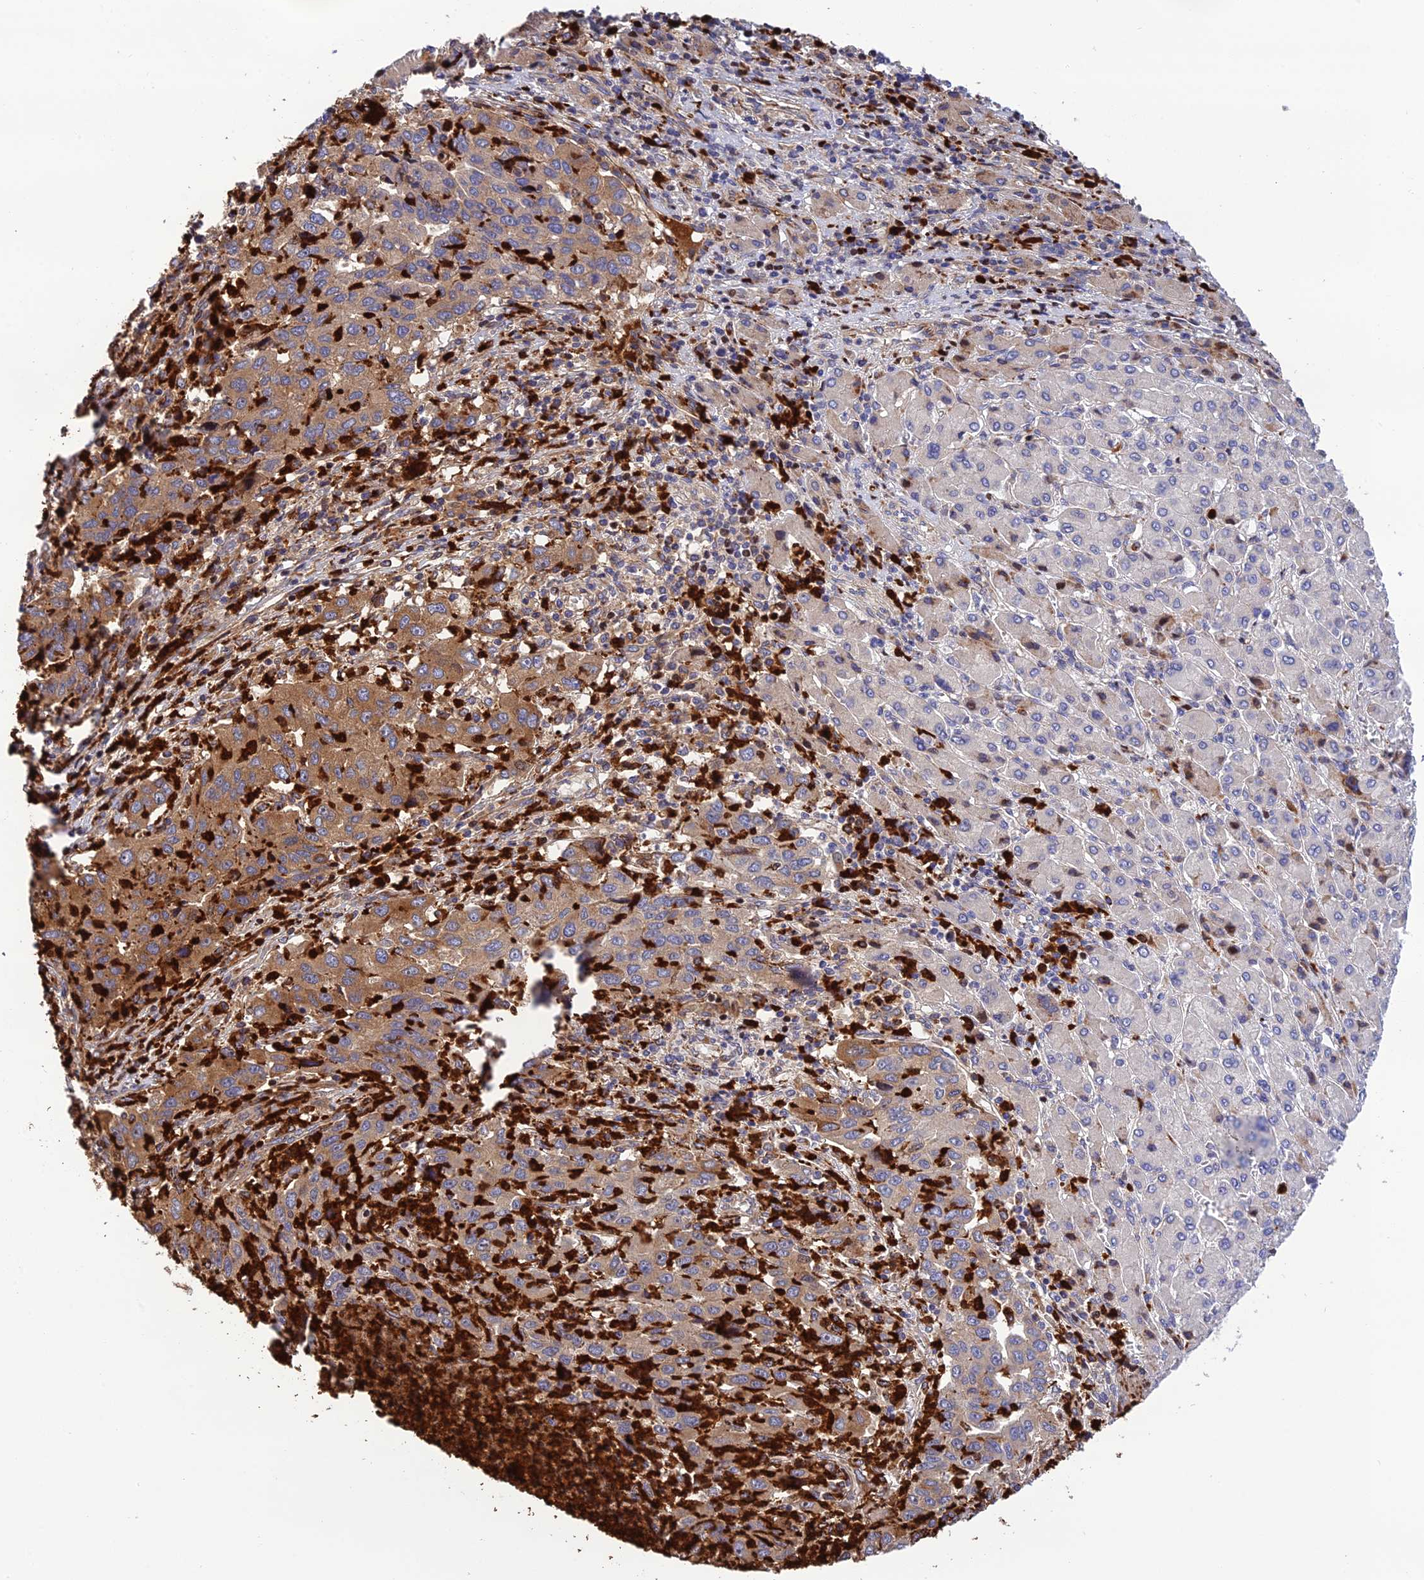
{"staining": {"intensity": "moderate", "quantity": ">75%", "location": "cytoplasmic/membranous"}, "tissue": "liver cancer", "cell_type": "Tumor cells", "image_type": "cancer", "snomed": [{"axis": "morphology", "description": "Carcinoma, Hepatocellular, NOS"}, {"axis": "topography", "description": "Liver"}], "caption": "Moderate cytoplasmic/membranous expression for a protein is appreciated in about >75% of tumor cells of liver cancer using immunohistochemistry.", "gene": "CPSF4L", "patient": {"sex": "male", "age": 63}}